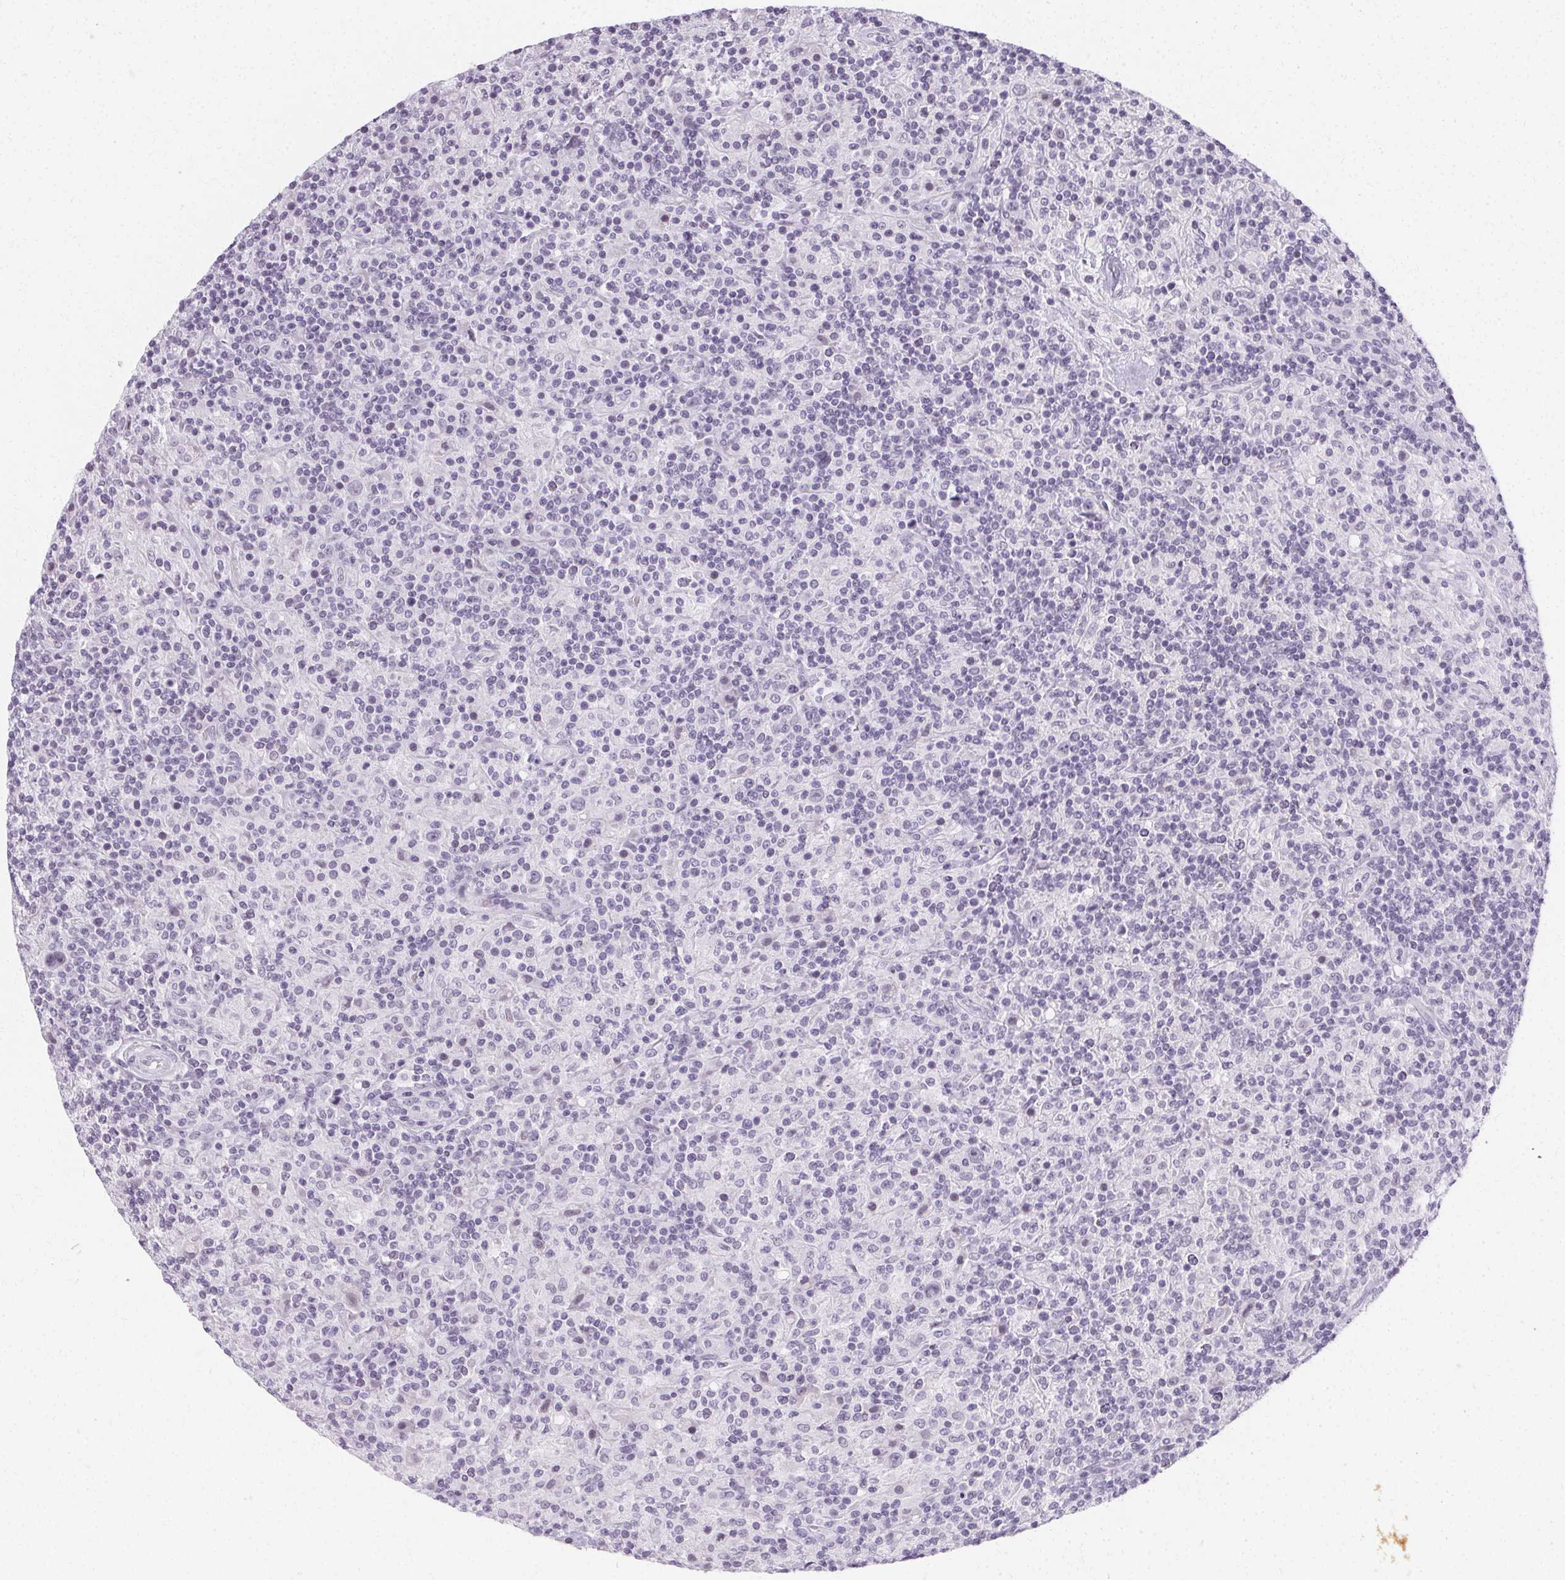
{"staining": {"intensity": "negative", "quantity": "none", "location": "none"}, "tissue": "lymphoma", "cell_type": "Tumor cells", "image_type": "cancer", "snomed": [{"axis": "morphology", "description": "Hodgkin's disease, NOS"}, {"axis": "topography", "description": "Lymph node"}], "caption": "Lymphoma stained for a protein using immunohistochemistry displays no expression tumor cells.", "gene": "SYNPR", "patient": {"sex": "male", "age": 70}}